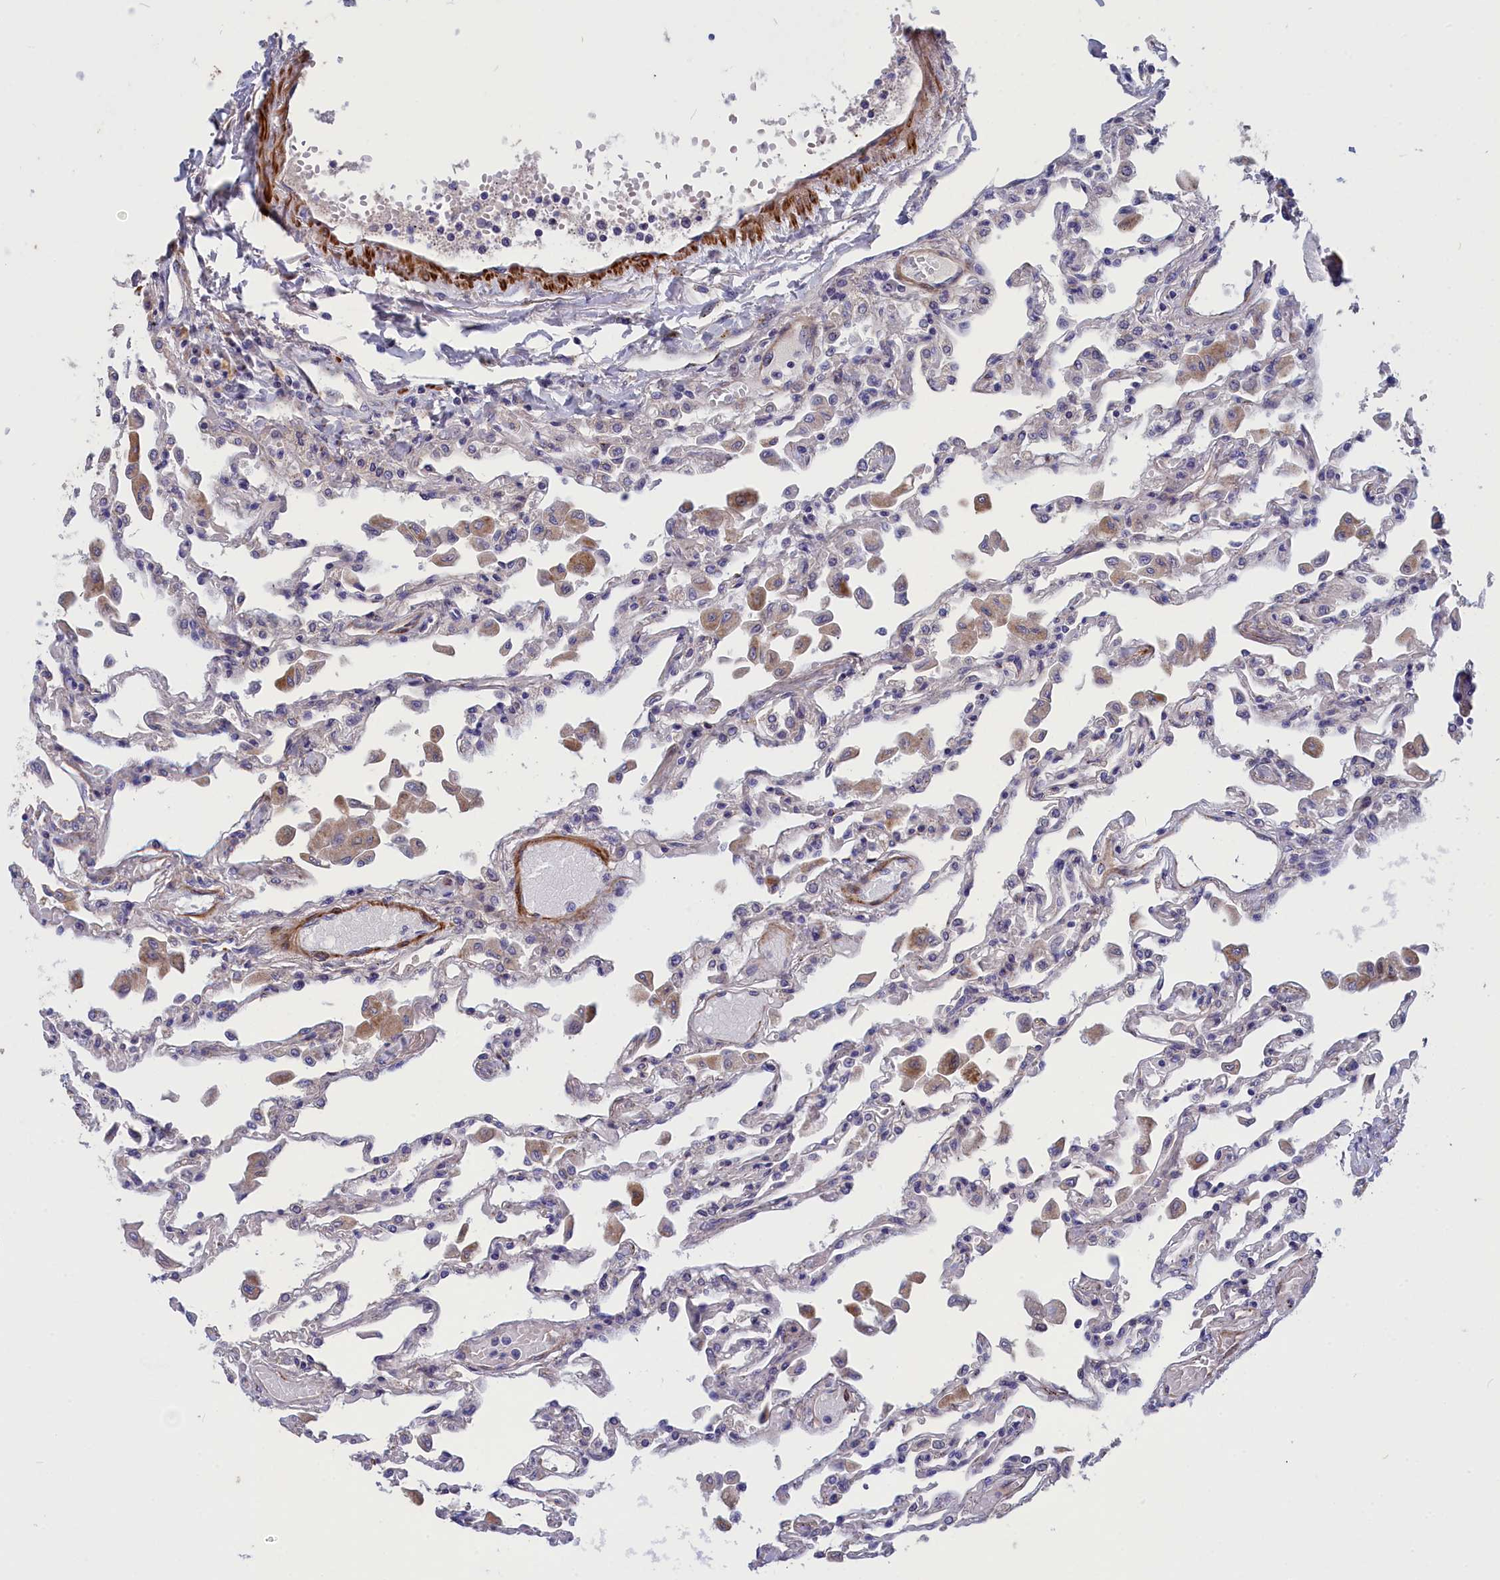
{"staining": {"intensity": "negative", "quantity": "none", "location": "none"}, "tissue": "lung", "cell_type": "Alveolar cells", "image_type": "normal", "snomed": [{"axis": "morphology", "description": "Normal tissue, NOS"}, {"axis": "topography", "description": "Bronchus"}, {"axis": "topography", "description": "Lung"}], "caption": "This histopathology image is of unremarkable lung stained with immunohistochemistry to label a protein in brown with the nuclei are counter-stained blue. There is no positivity in alveolar cells.", "gene": "TUBGCP4", "patient": {"sex": "female", "age": 49}}